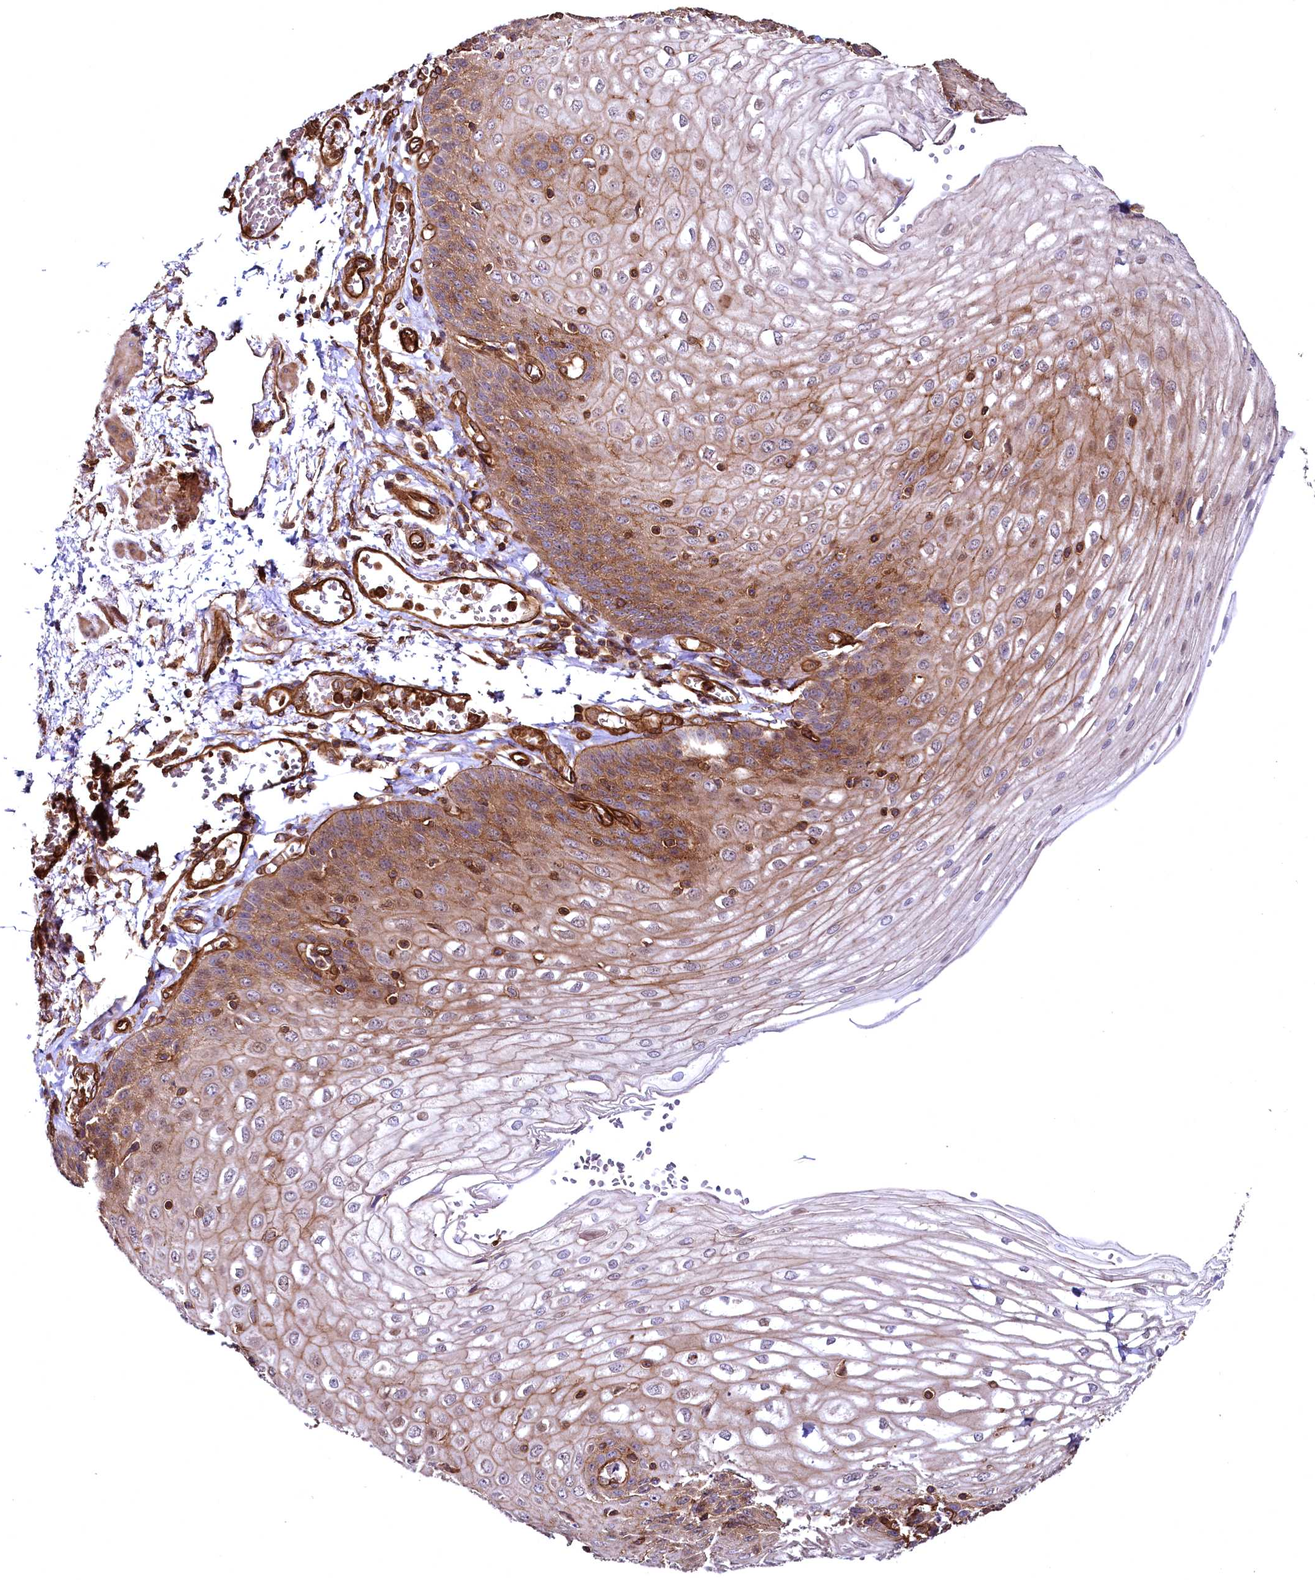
{"staining": {"intensity": "moderate", "quantity": "25%-75%", "location": "cytoplasmic/membranous"}, "tissue": "esophagus", "cell_type": "Squamous epithelial cells", "image_type": "normal", "snomed": [{"axis": "morphology", "description": "Normal tissue, NOS"}, {"axis": "topography", "description": "Esophagus"}], "caption": "Esophagus stained for a protein (brown) demonstrates moderate cytoplasmic/membranous positive staining in approximately 25%-75% of squamous epithelial cells.", "gene": "SVIP", "patient": {"sex": "male", "age": 81}}